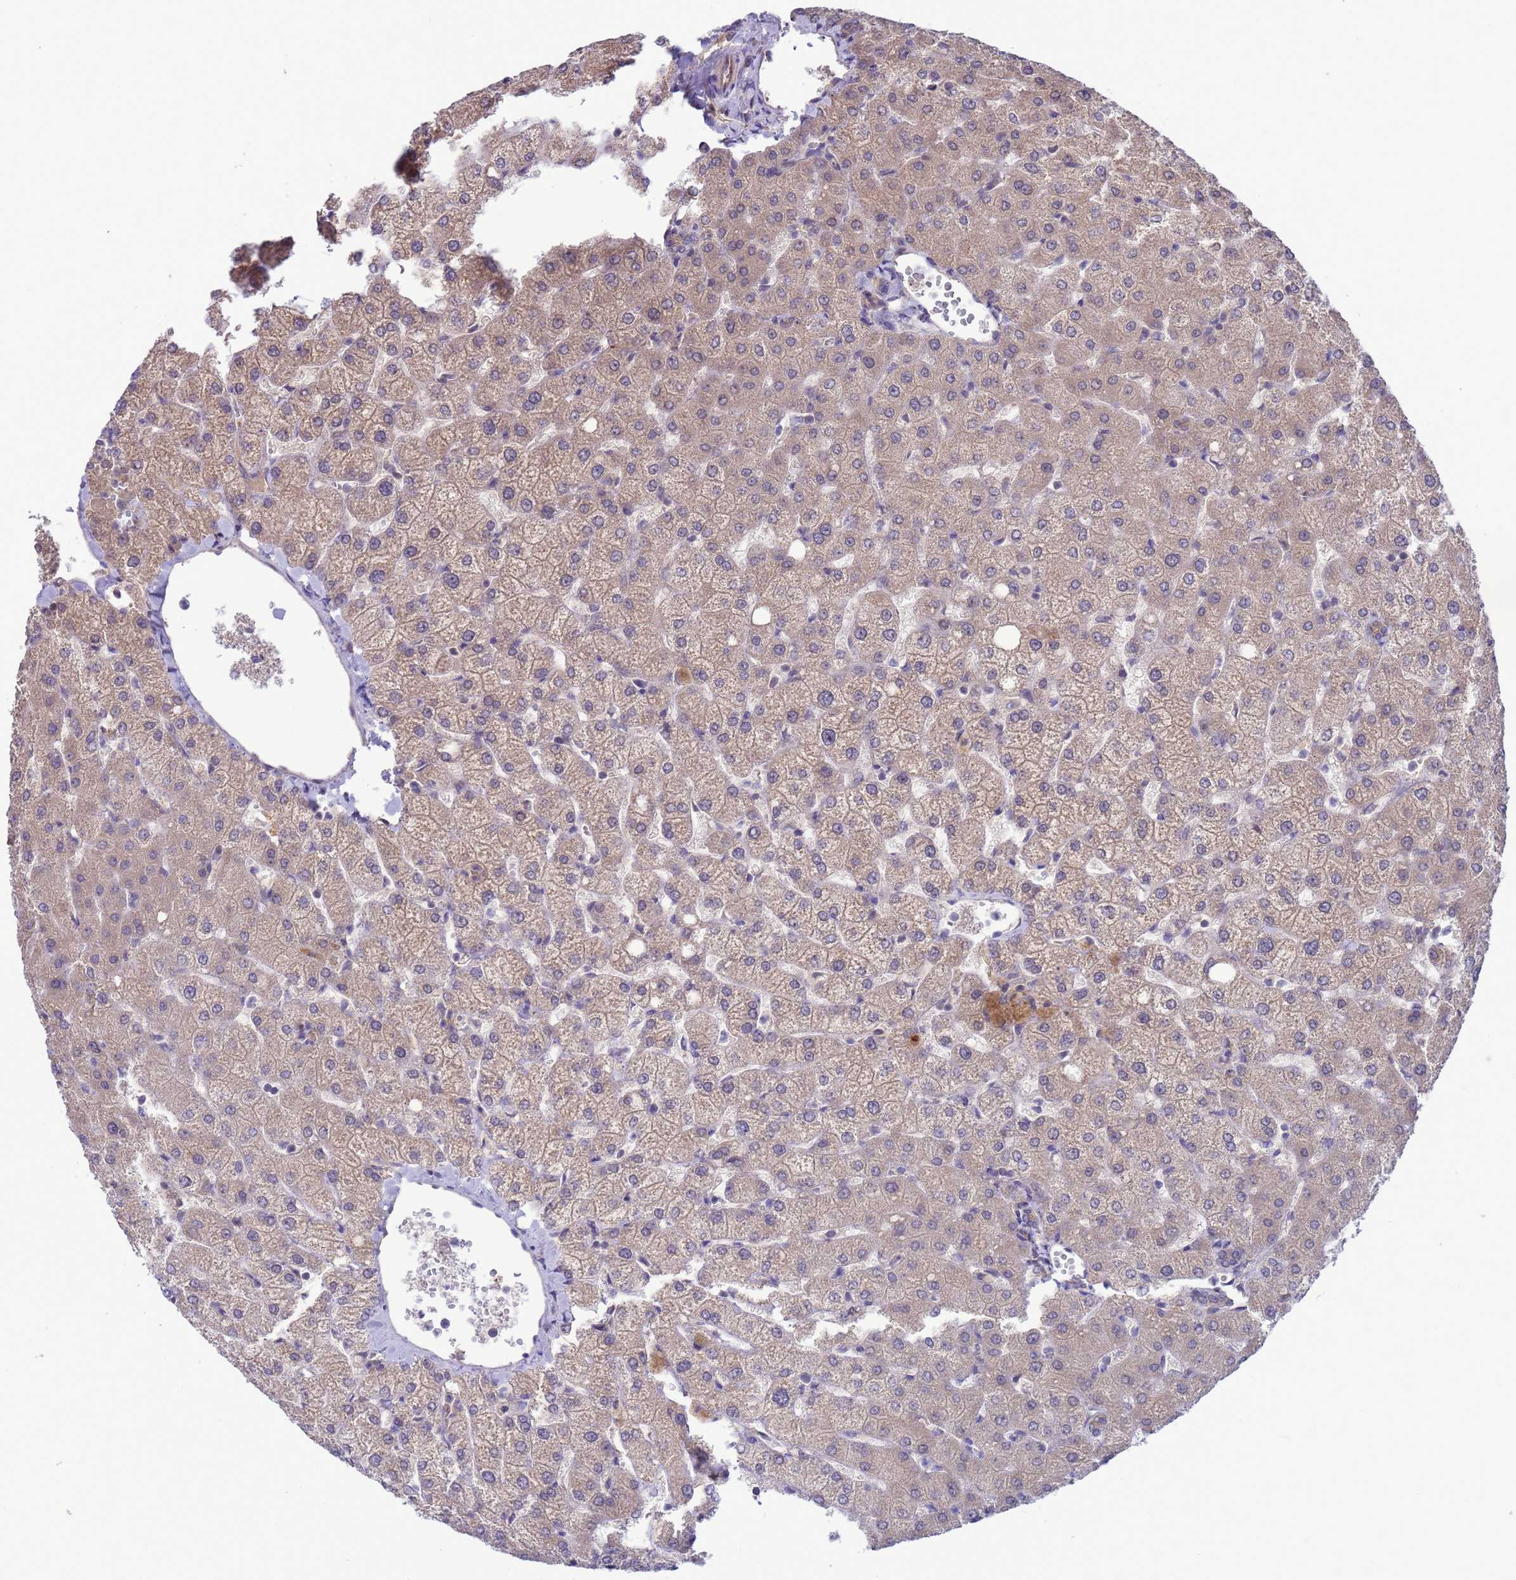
{"staining": {"intensity": "weak", "quantity": "<25%", "location": "cytoplasmic/membranous"}, "tissue": "liver", "cell_type": "Cholangiocytes", "image_type": "normal", "snomed": [{"axis": "morphology", "description": "Normal tissue, NOS"}, {"axis": "topography", "description": "Liver"}], "caption": "IHC image of unremarkable liver stained for a protein (brown), which shows no positivity in cholangiocytes. (Stains: DAB (3,3'-diaminobenzidine) immunohistochemistry with hematoxylin counter stain, Microscopy: brightfield microscopy at high magnification).", "gene": "GJA10", "patient": {"sex": "female", "age": 54}}